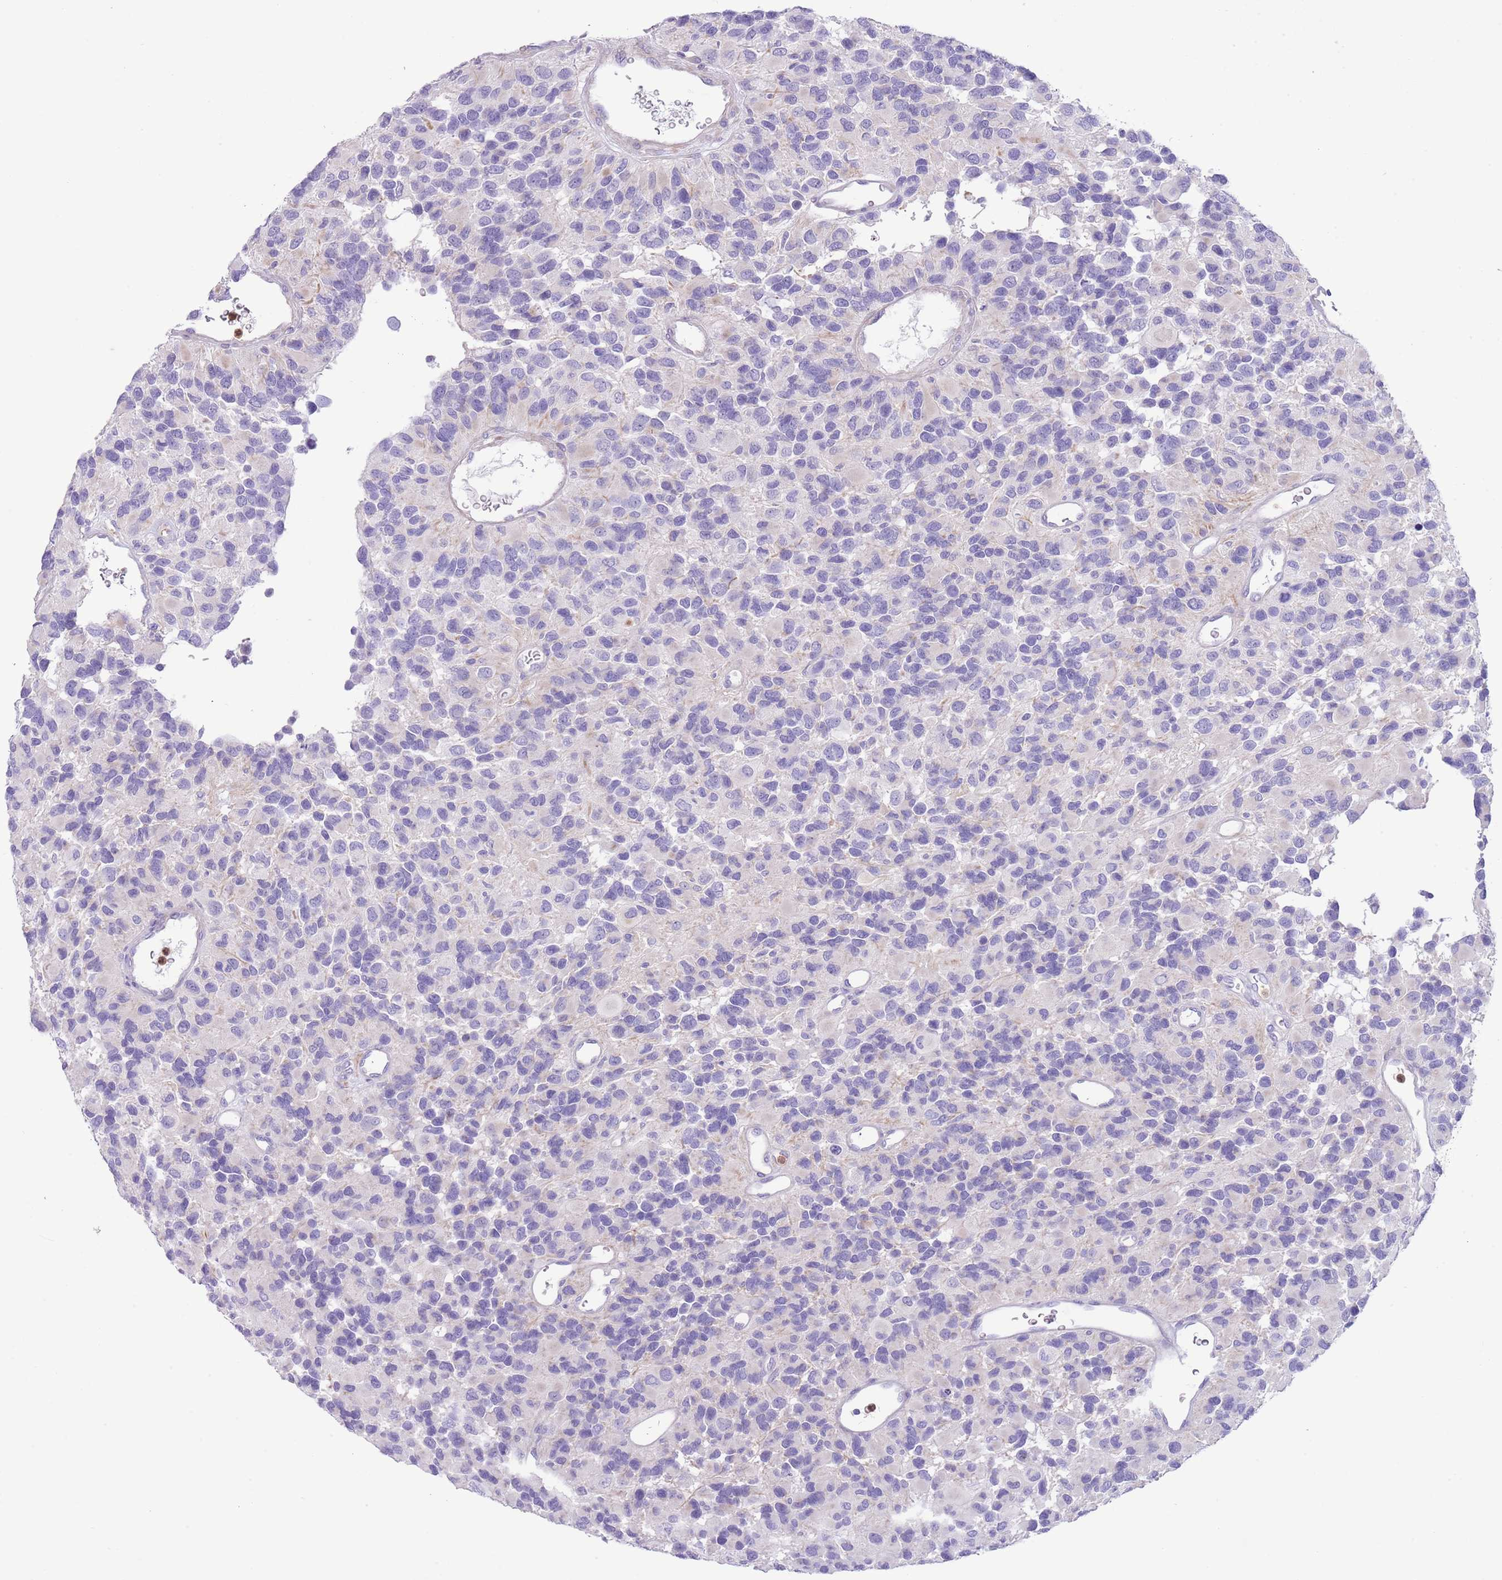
{"staining": {"intensity": "negative", "quantity": "none", "location": "none"}, "tissue": "glioma", "cell_type": "Tumor cells", "image_type": "cancer", "snomed": [{"axis": "morphology", "description": "Glioma, malignant, High grade"}, {"axis": "topography", "description": "Brain"}], "caption": "Micrograph shows no protein expression in tumor cells of glioma tissue.", "gene": "OR6M1", "patient": {"sex": "male", "age": 77}}